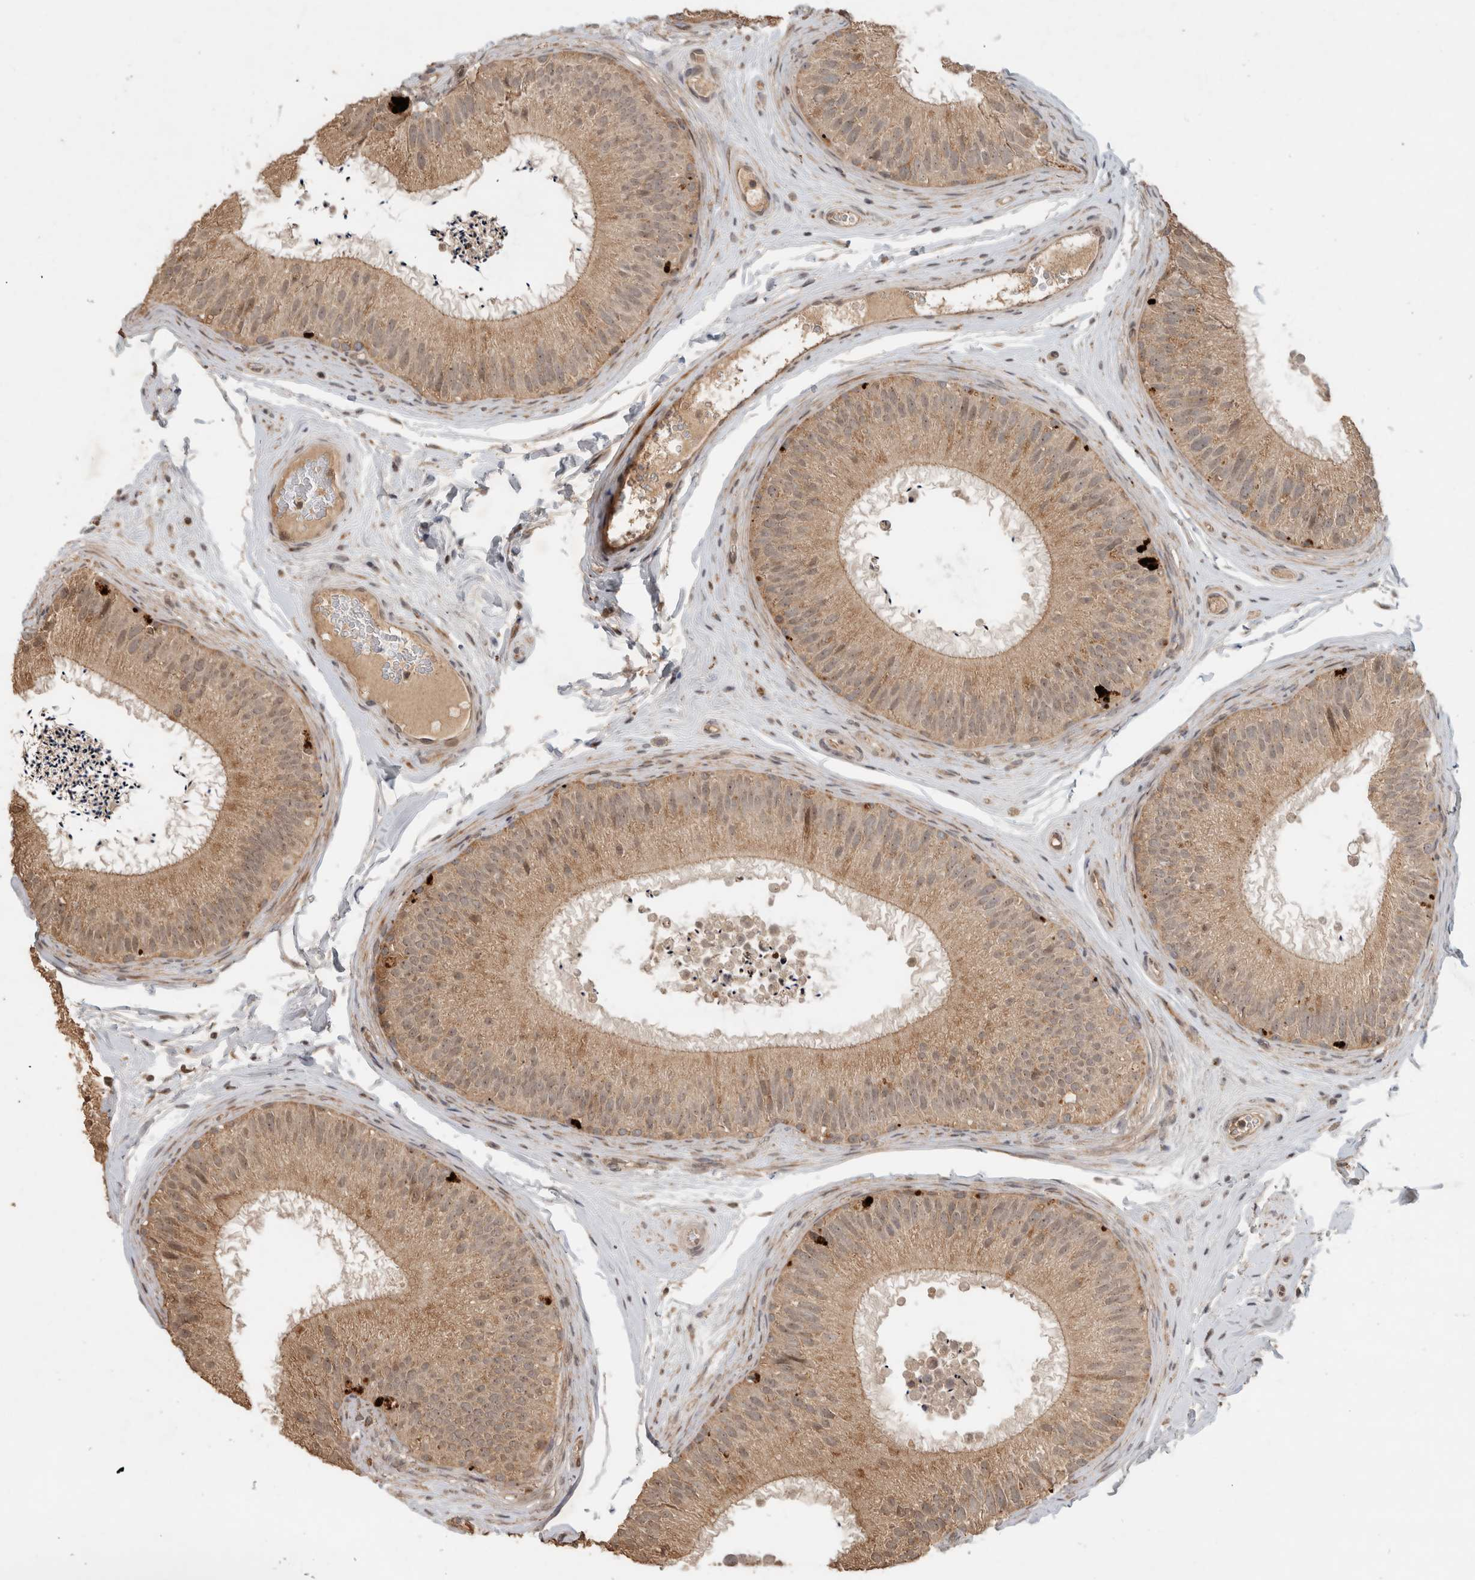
{"staining": {"intensity": "moderate", "quantity": ">75%", "location": "cytoplasmic/membranous"}, "tissue": "epididymis", "cell_type": "Glandular cells", "image_type": "normal", "snomed": [{"axis": "morphology", "description": "Normal tissue, NOS"}, {"axis": "topography", "description": "Epididymis"}], "caption": "IHC photomicrograph of normal epididymis: epididymis stained using IHC reveals medium levels of moderate protein expression localized specifically in the cytoplasmic/membranous of glandular cells, appearing as a cytoplasmic/membranous brown color.", "gene": "PITPNC1", "patient": {"sex": "male", "age": 45}}